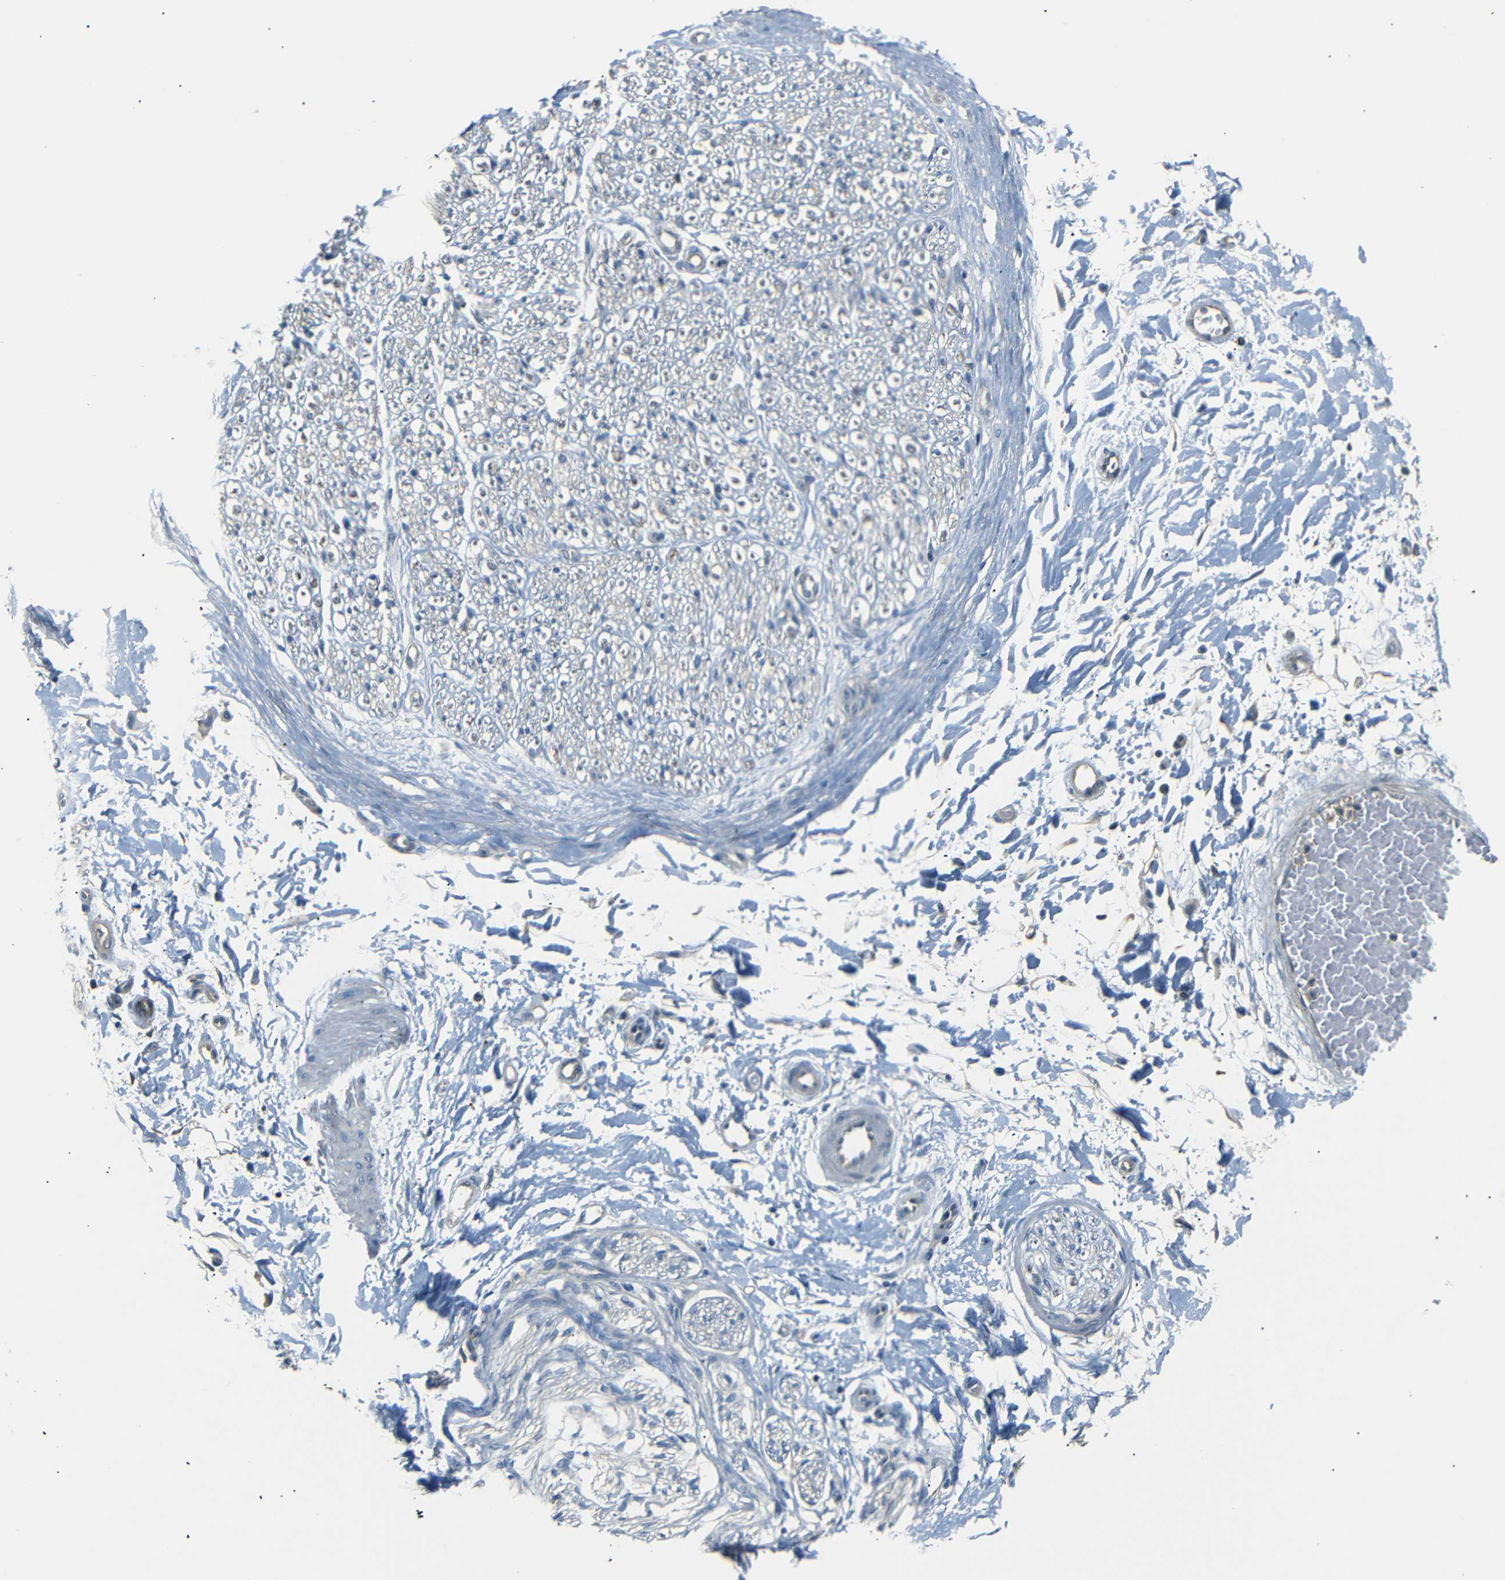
{"staining": {"intensity": "weak", "quantity": "<25%", "location": "cytoplasmic/membranous"}, "tissue": "adipose tissue", "cell_type": "Adipocytes", "image_type": "normal", "snomed": [{"axis": "morphology", "description": "Normal tissue, NOS"}, {"axis": "morphology", "description": "Squamous cell carcinoma, NOS"}, {"axis": "topography", "description": "Skin"}, {"axis": "topography", "description": "Peripheral nerve tissue"}], "caption": "Immunohistochemistry (IHC) photomicrograph of unremarkable human adipose tissue stained for a protein (brown), which shows no staining in adipocytes.", "gene": "SFN", "patient": {"sex": "male", "age": 83}}